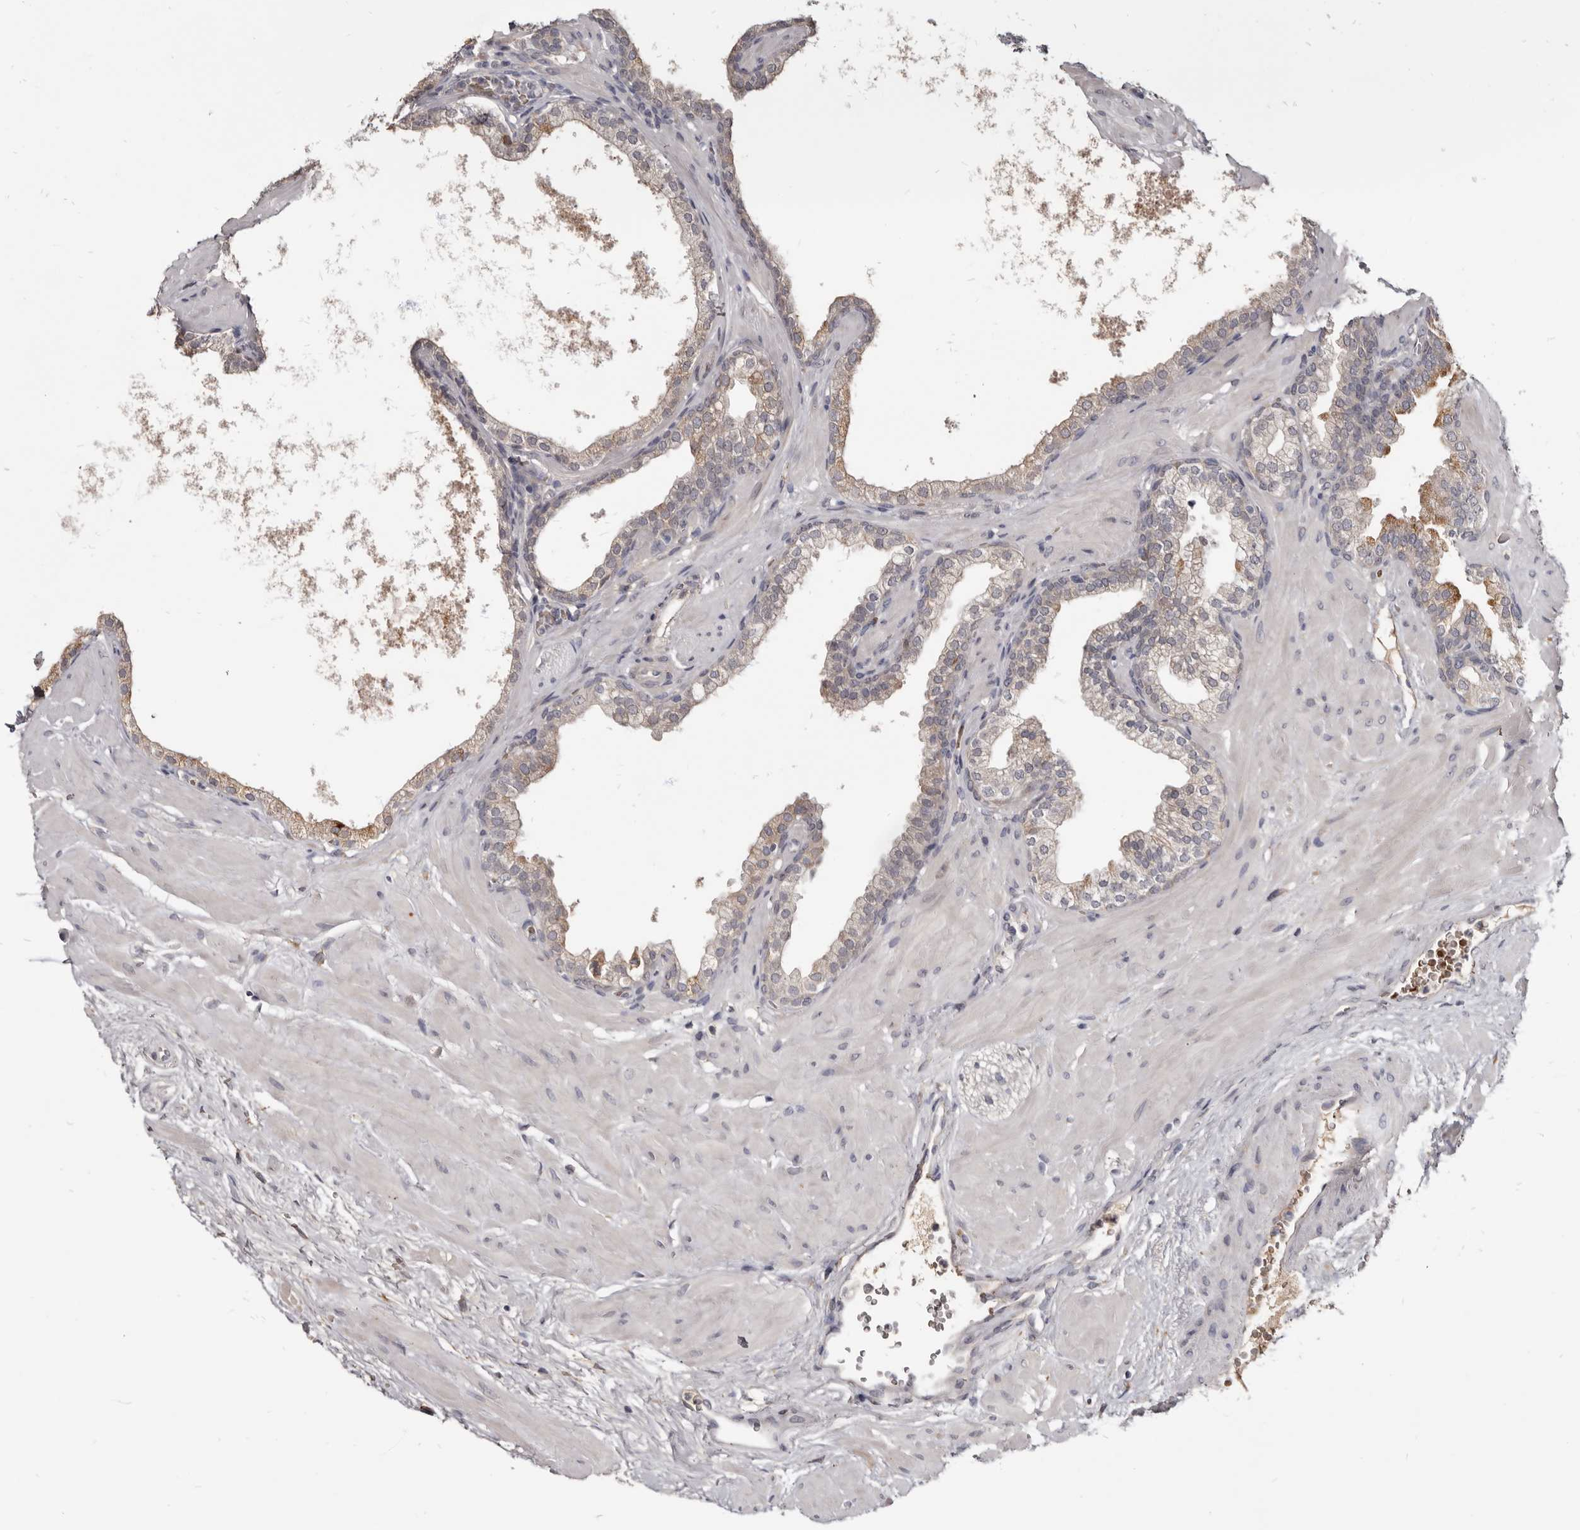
{"staining": {"intensity": "moderate", "quantity": "<25%", "location": "cytoplasmic/membranous"}, "tissue": "prostate", "cell_type": "Glandular cells", "image_type": "normal", "snomed": [{"axis": "morphology", "description": "Normal tissue, NOS"}, {"axis": "morphology", "description": "Urothelial carcinoma, Low grade"}, {"axis": "topography", "description": "Urinary bladder"}, {"axis": "topography", "description": "Prostate"}], "caption": "Immunohistochemistry staining of benign prostate, which reveals low levels of moderate cytoplasmic/membranous positivity in approximately <25% of glandular cells indicating moderate cytoplasmic/membranous protein expression. The staining was performed using DAB (brown) for protein detection and nuclei were counterstained in hematoxylin (blue).", "gene": "NENF", "patient": {"sex": "male", "age": 60}}